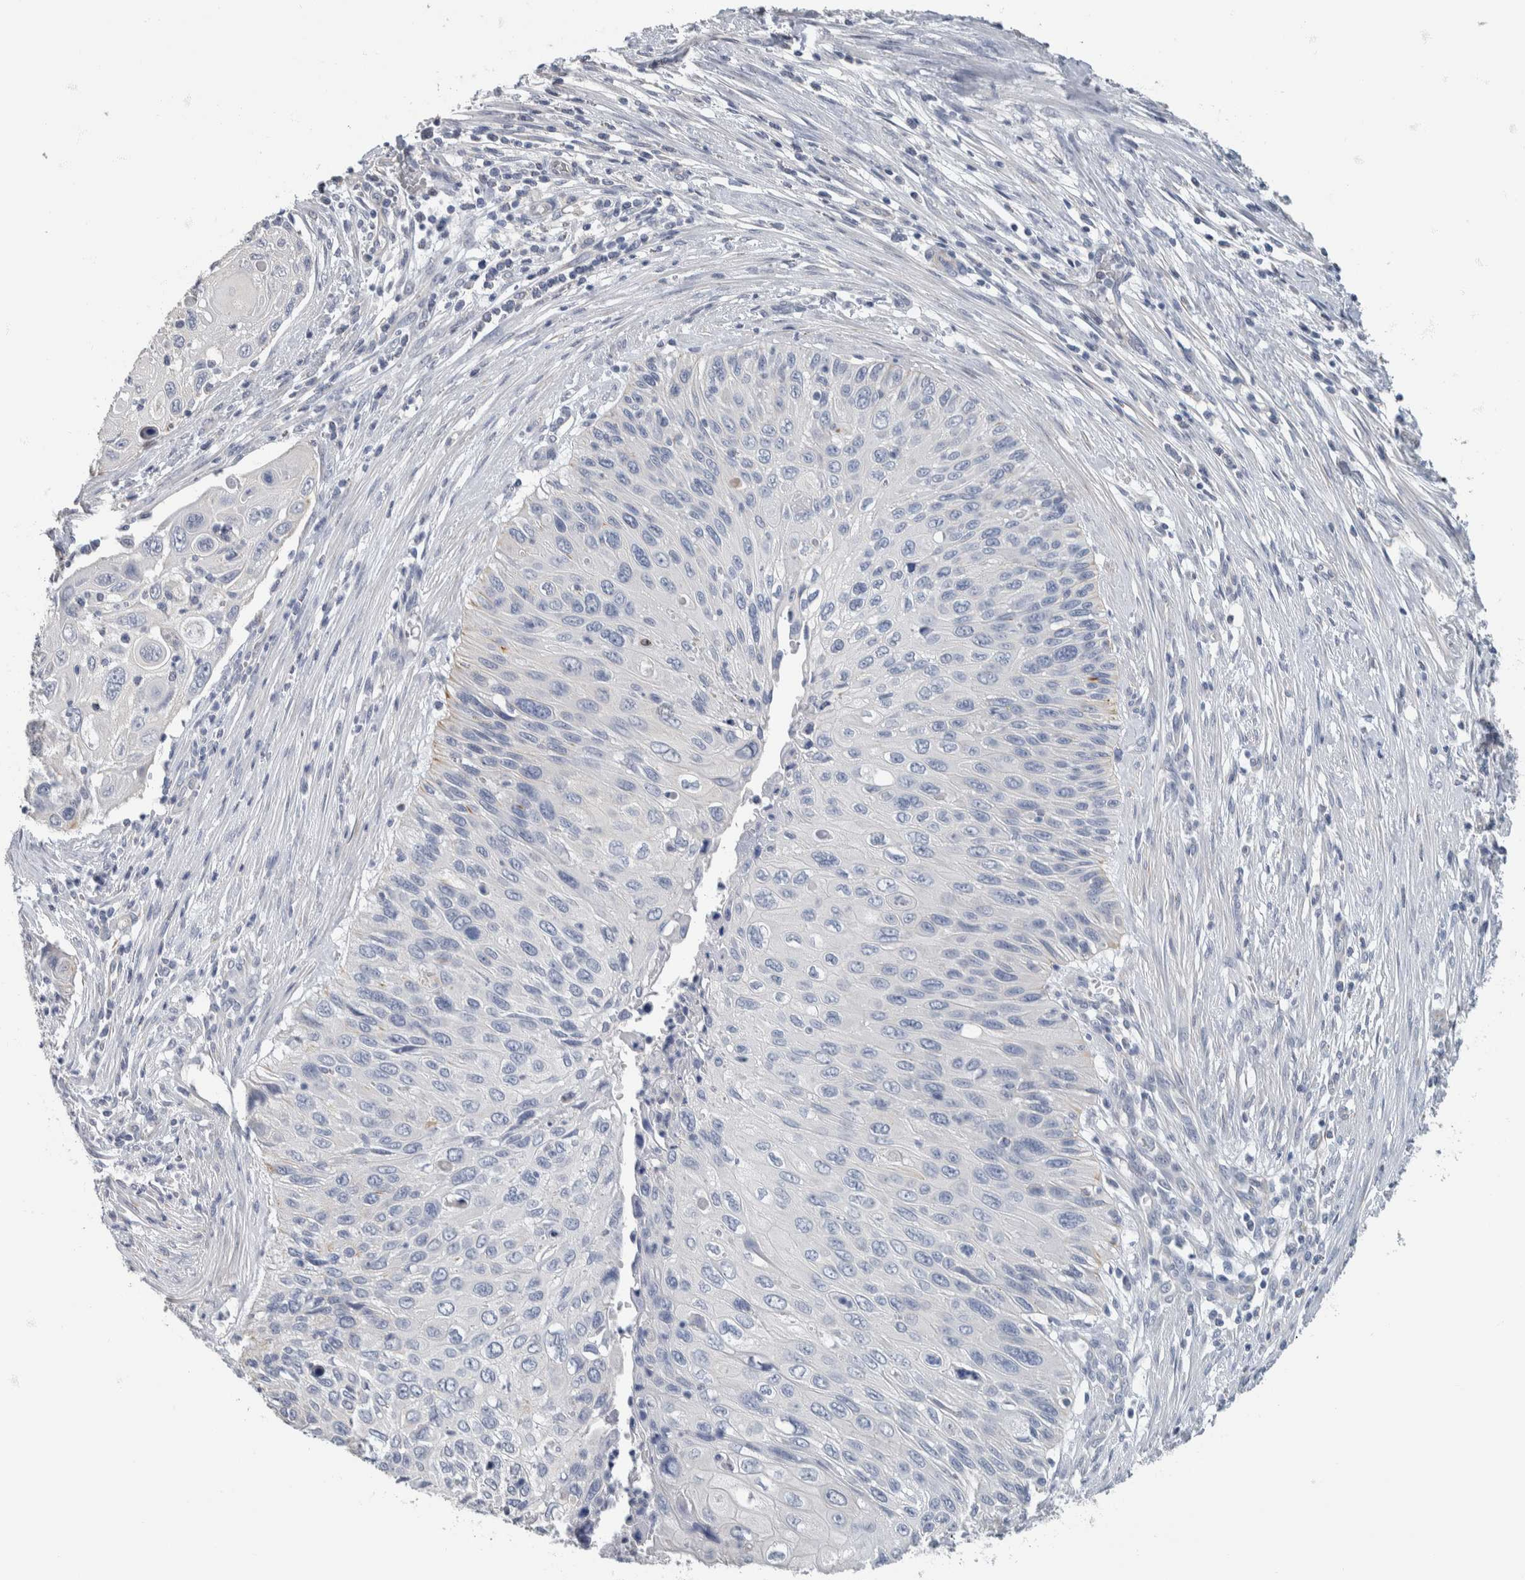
{"staining": {"intensity": "negative", "quantity": "none", "location": "none"}, "tissue": "cervical cancer", "cell_type": "Tumor cells", "image_type": "cancer", "snomed": [{"axis": "morphology", "description": "Squamous cell carcinoma, NOS"}, {"axis": "topography", "description": "Cervix"}], "caption": "Tumor cells are negative for protein expression in human squamous cell carcinoma (cervical). (Stains: DAB immunohistochemistry (IHC) with hematoxylin counter stain, Microscopy: brightfield microscopy at high magnification).", "gene": "NEFM", "patient": {"sex": "female", "age": 70}}